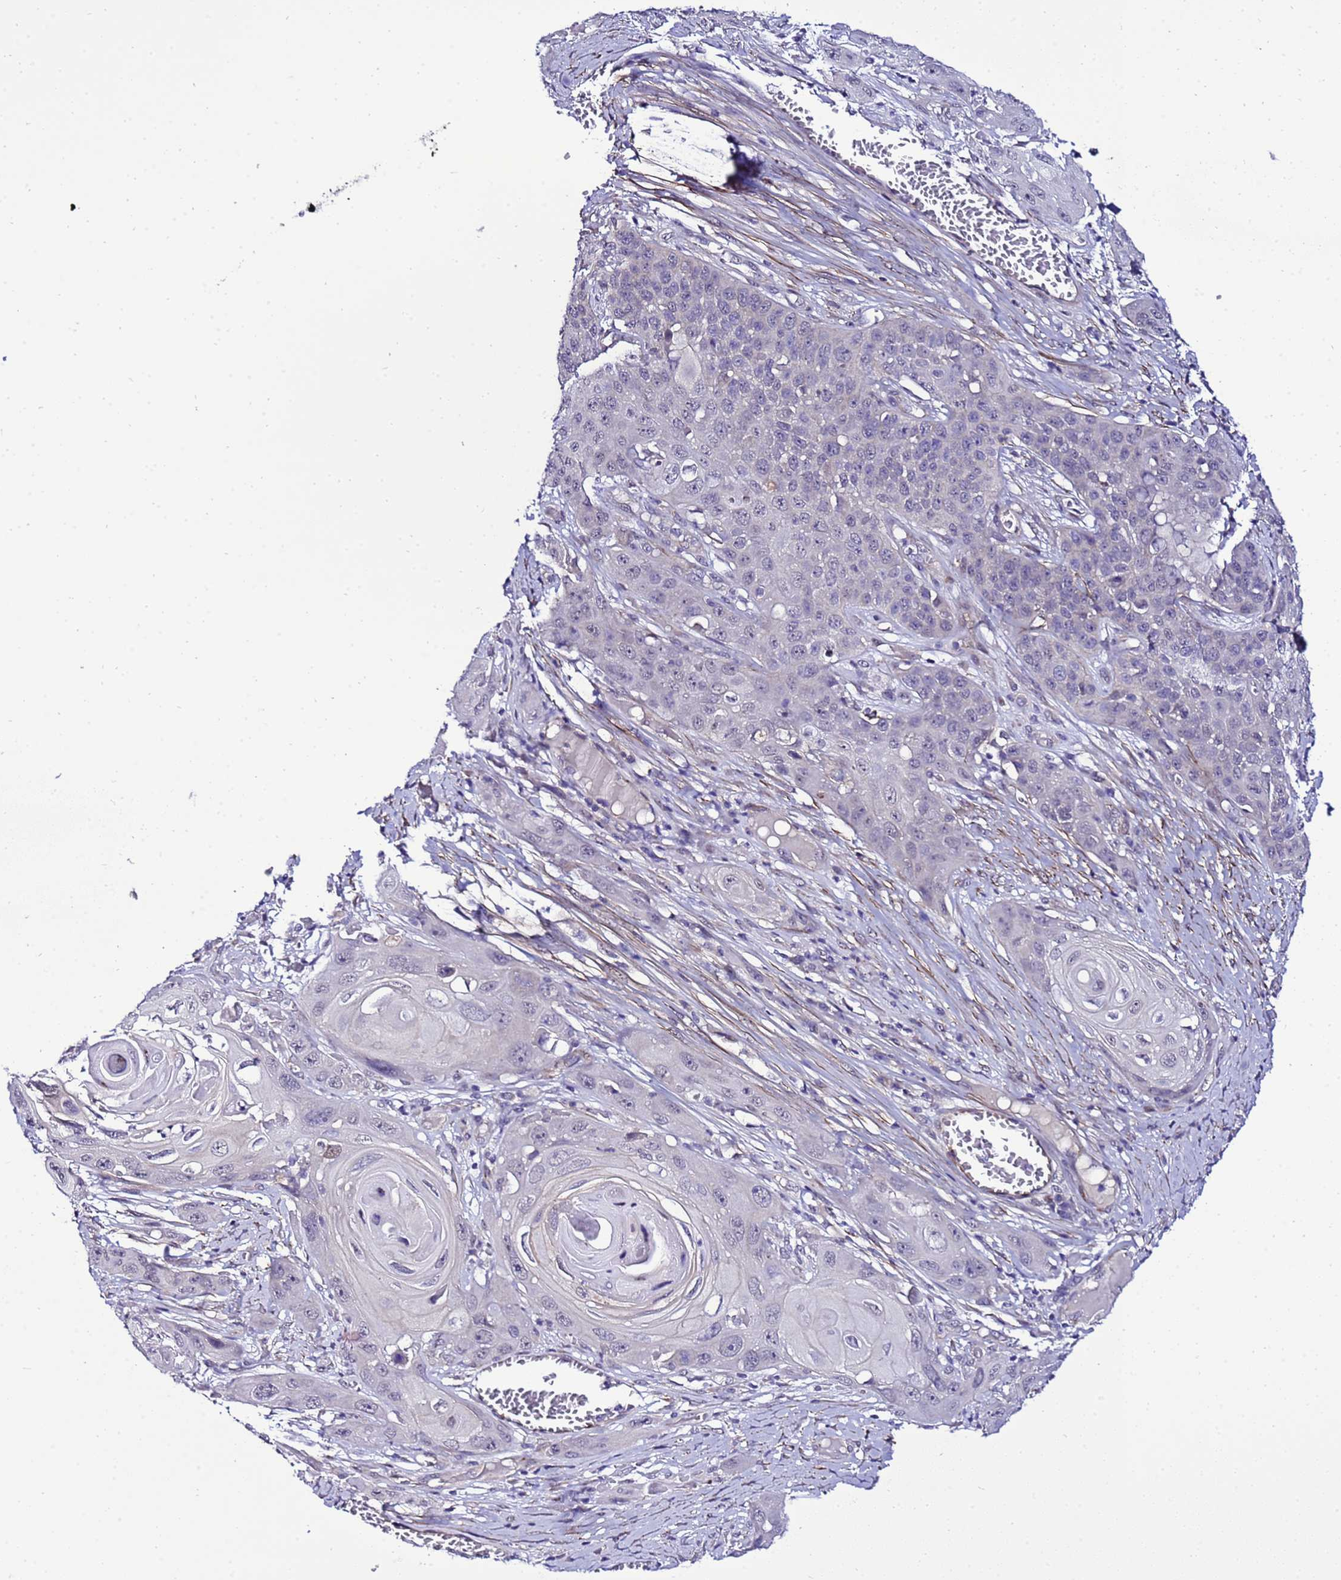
{"staining": {"intensity": "negative", "quantity": "none", "location": "none"}, "tissue": "skin cancer", "cell_type": "Tumor cells", "image_type": "cancer", "snomed": [{"axis": "morphology", "description": "Squamous cell carcinoma, NOS"}, {"axis": "topography", "description": "Skin"}], "caption": "Immunohistochemical staining of squamous cell carcinoma (skin) shows no significant positivity in tumor cells.", "gene": "GZF1", "patient": {"sex": "male", "age": 55}}